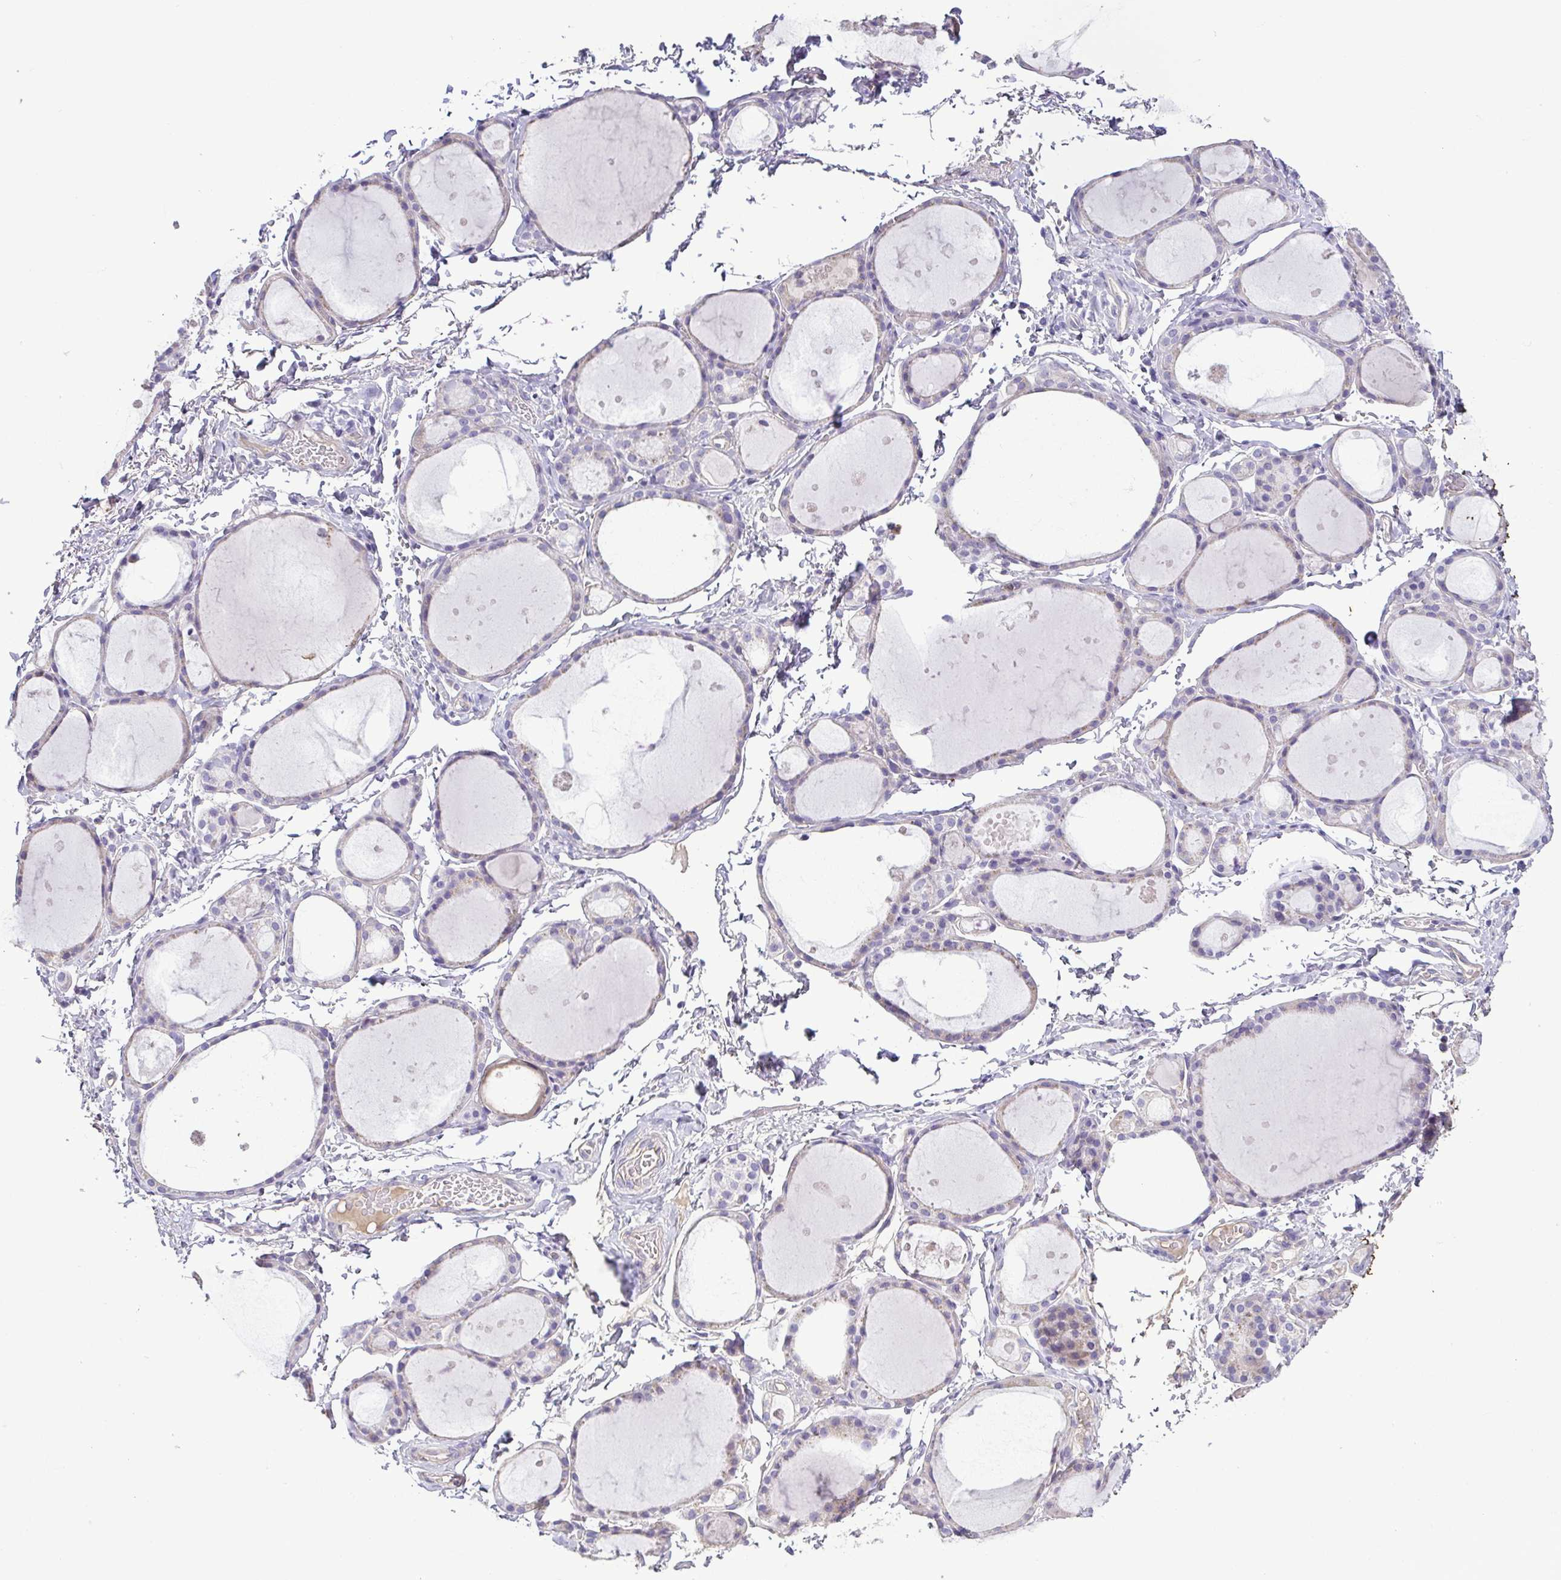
{"staining": {"intensity": "negative", "quantity": "none", "location": "none"}, "tissue": "thyroid gland", "cell_type": "Glandular cells", "image_type": "normal", "snomed": [{"axis": "morphology", "description": "Normal tissue, NOS"}, {"axis": "topography", "description": "Thyroid gland"}], "caption": "Glandular cells are negative for brown protein staining in benign thyroid gland. (Brightfield microscopy of DAB IHC at high magnification).", "gene": "MYL10", "patient": {"sex": "male", "age": 68}}